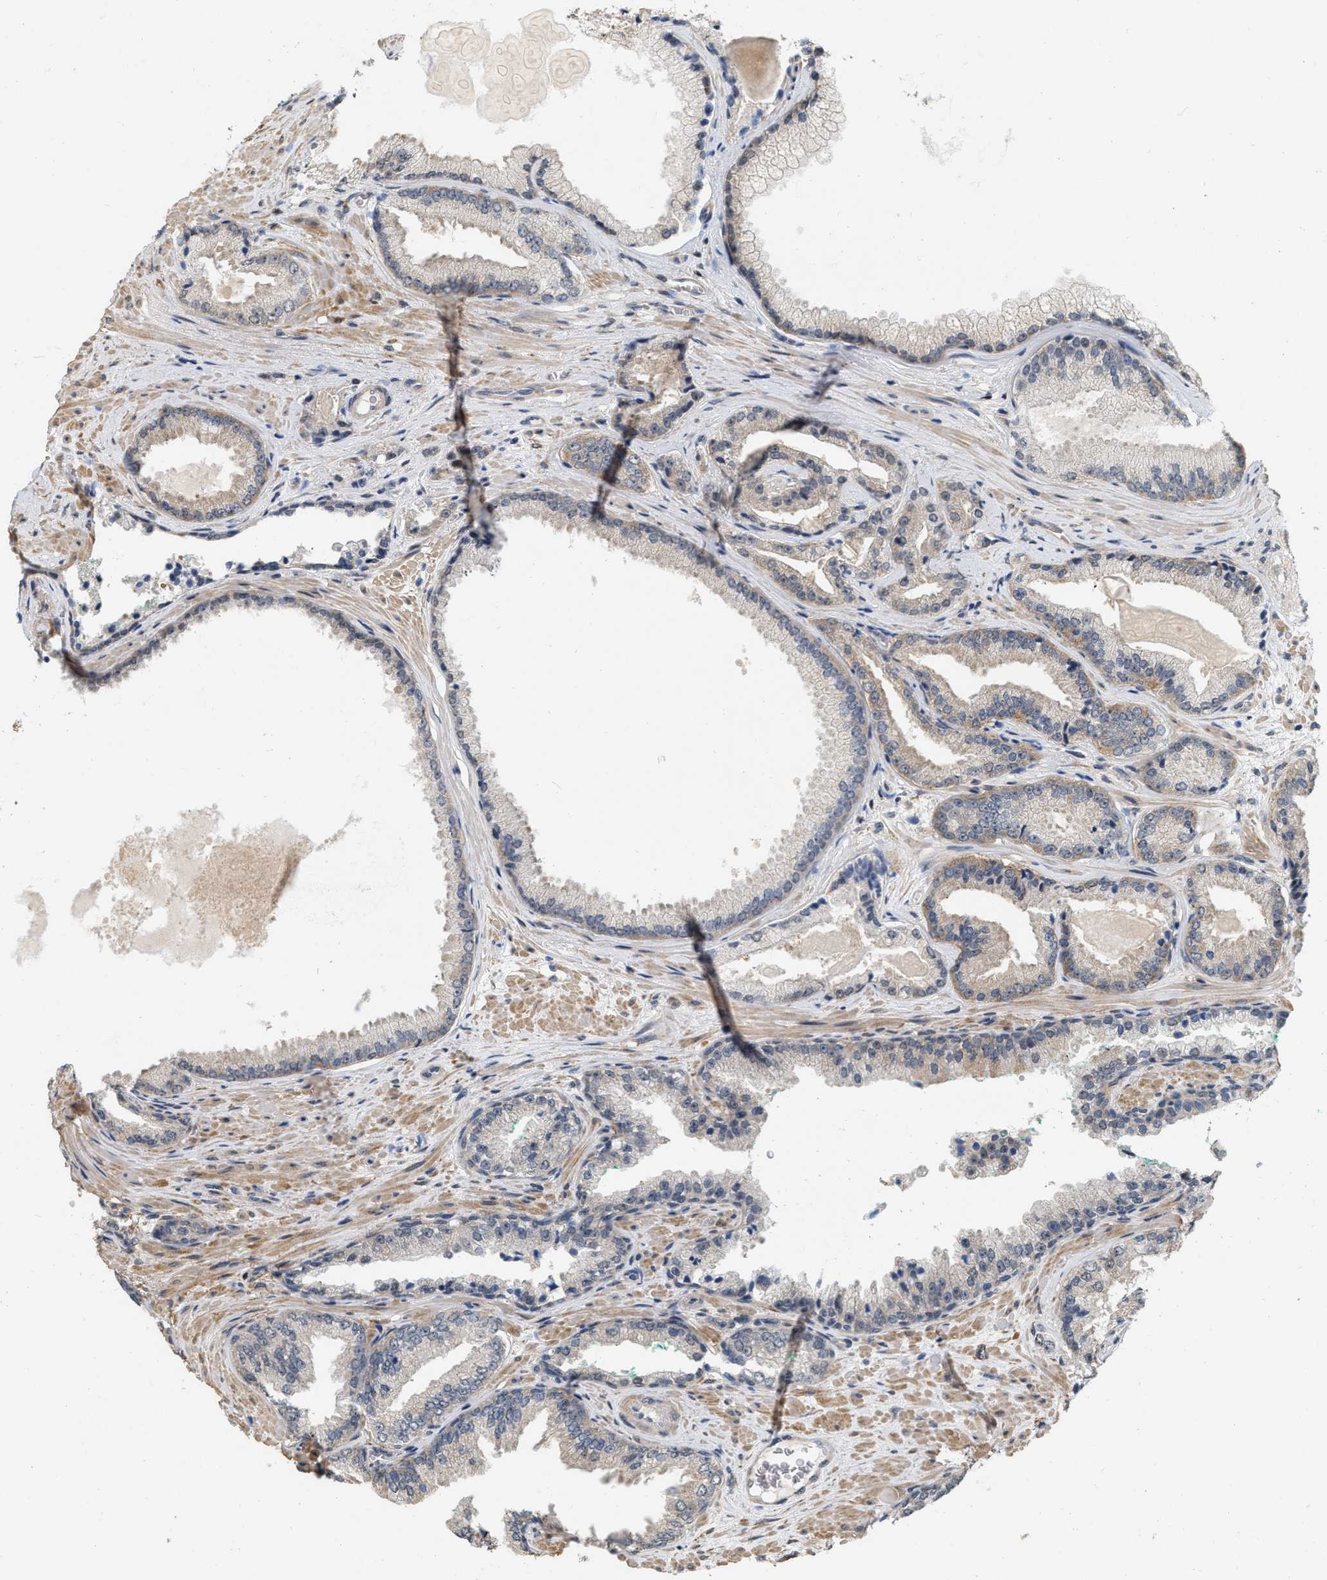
{"staining": {"intensity": "moderate", "quantity": "<25%", "location": "cytoplasmic/membranous"}, "tissue": "prostate cancer", "cell_type": "Tumor cells", "image_type": "cancer", "snomed": [{"axis": "morphology", "description": "Adenocarcinoma, High grade"}, {"axis": "topography", "description": "Prostate"}], "caption": "A brown stain highlights moderate cytoplasmic/membranous positivity of a protein in prostate cancer tumor cells.", "gene": "RUVBL1", "patient": {"sex": "male", "age": 71}}